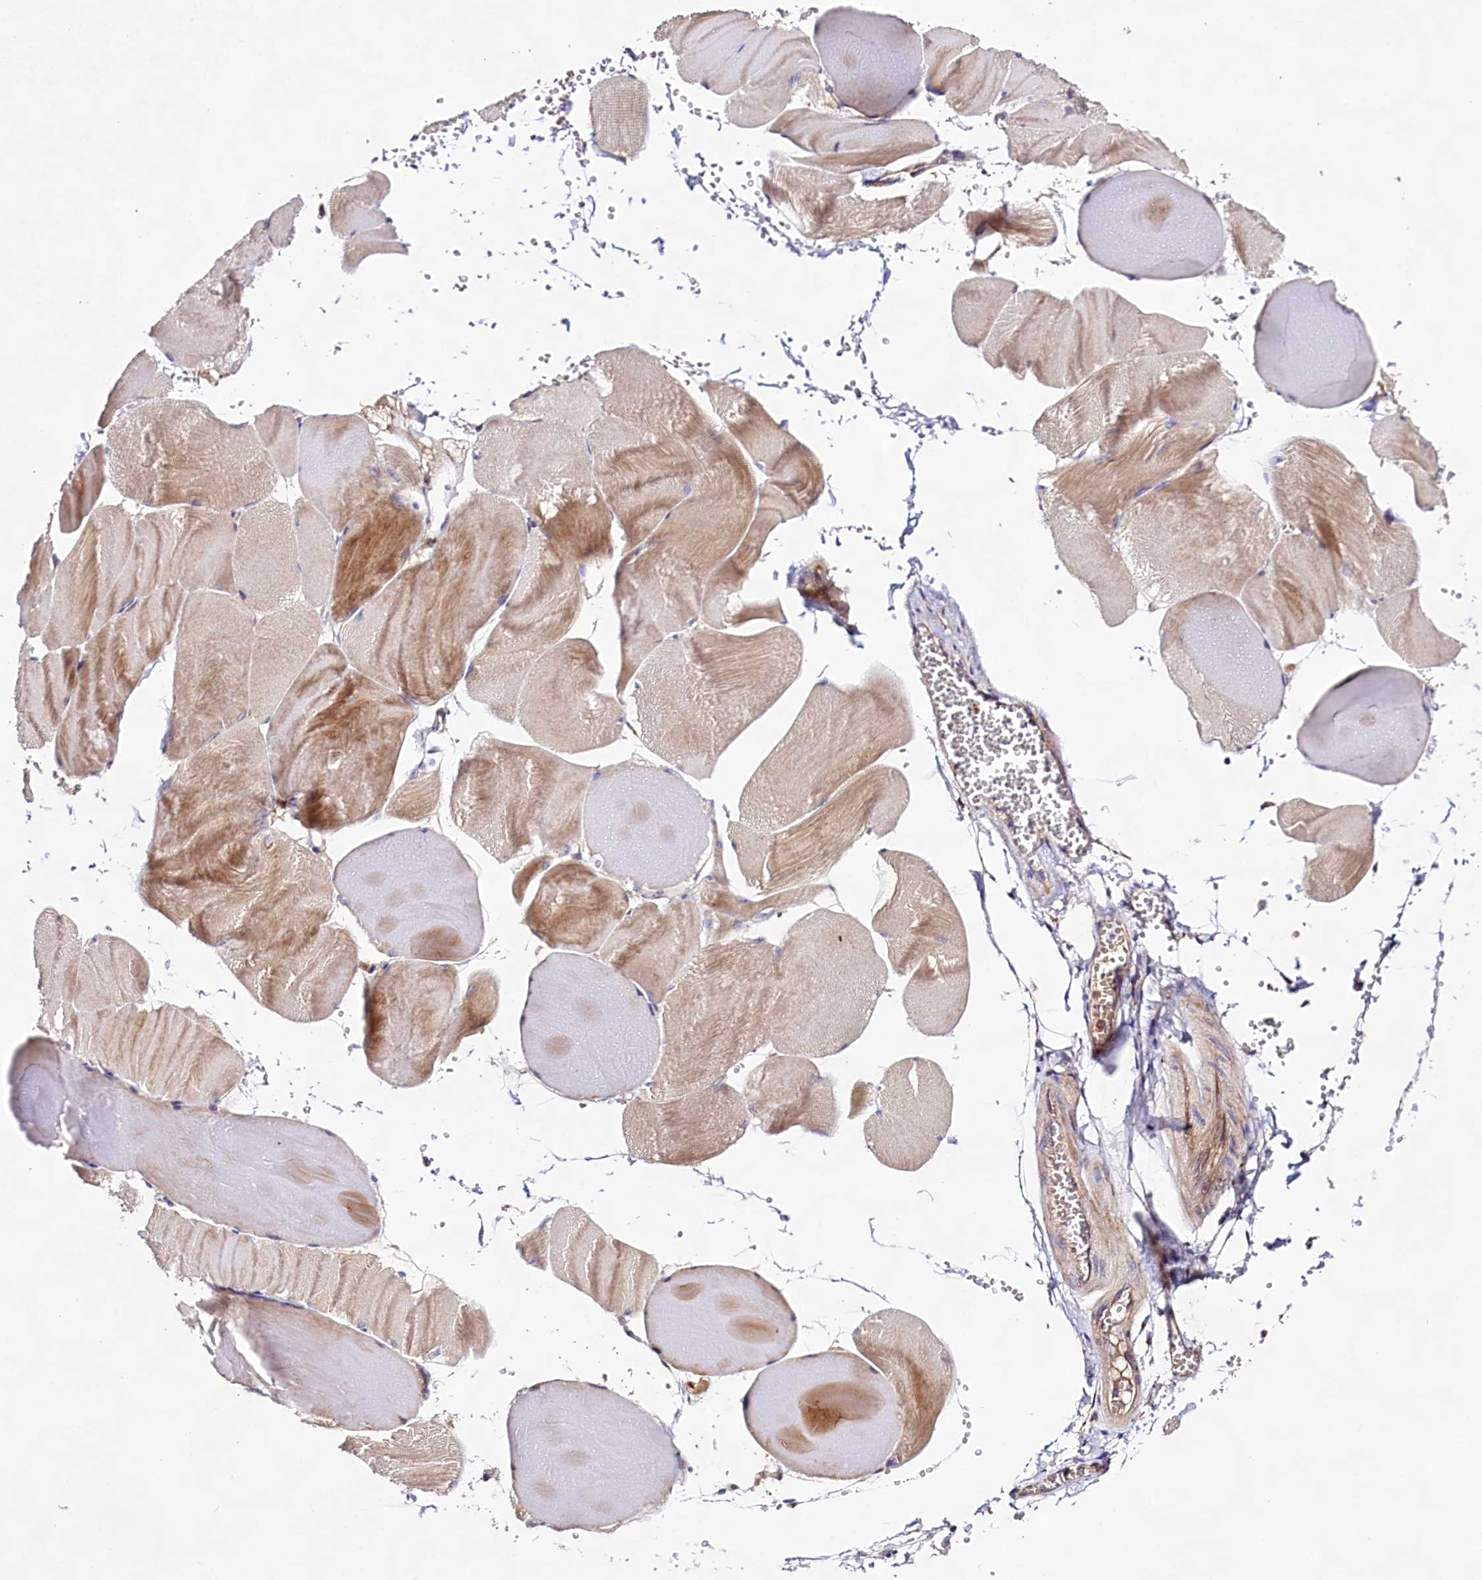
{"staining": {"intensity": "moderate", "quantity": "25%-75%", "location": "cytoplasmic/membranous"}, "tissue": "skeletal muscle", "cell_type": "Myocytes", "image_type": "normal", "snomed": [{"axis": "morphology", "description": "Normal tissue, NOS"}, {"axis": "morphology", "description": "Basal cell carcinoma"}, {"axis": "topography", "description": "Skeletal muscle"}], "caption": "Brown immunohistochemical staining in benign human skeletal muscle displays moderate cytoplasmic/membranous expression in approximately 25%-75% of myocytes. Immunohistochemistry stains the protein in brown and the nuclei are stained blue.", "gene": "DMXL2", "patient": {"sex": "female", "age": 64}}